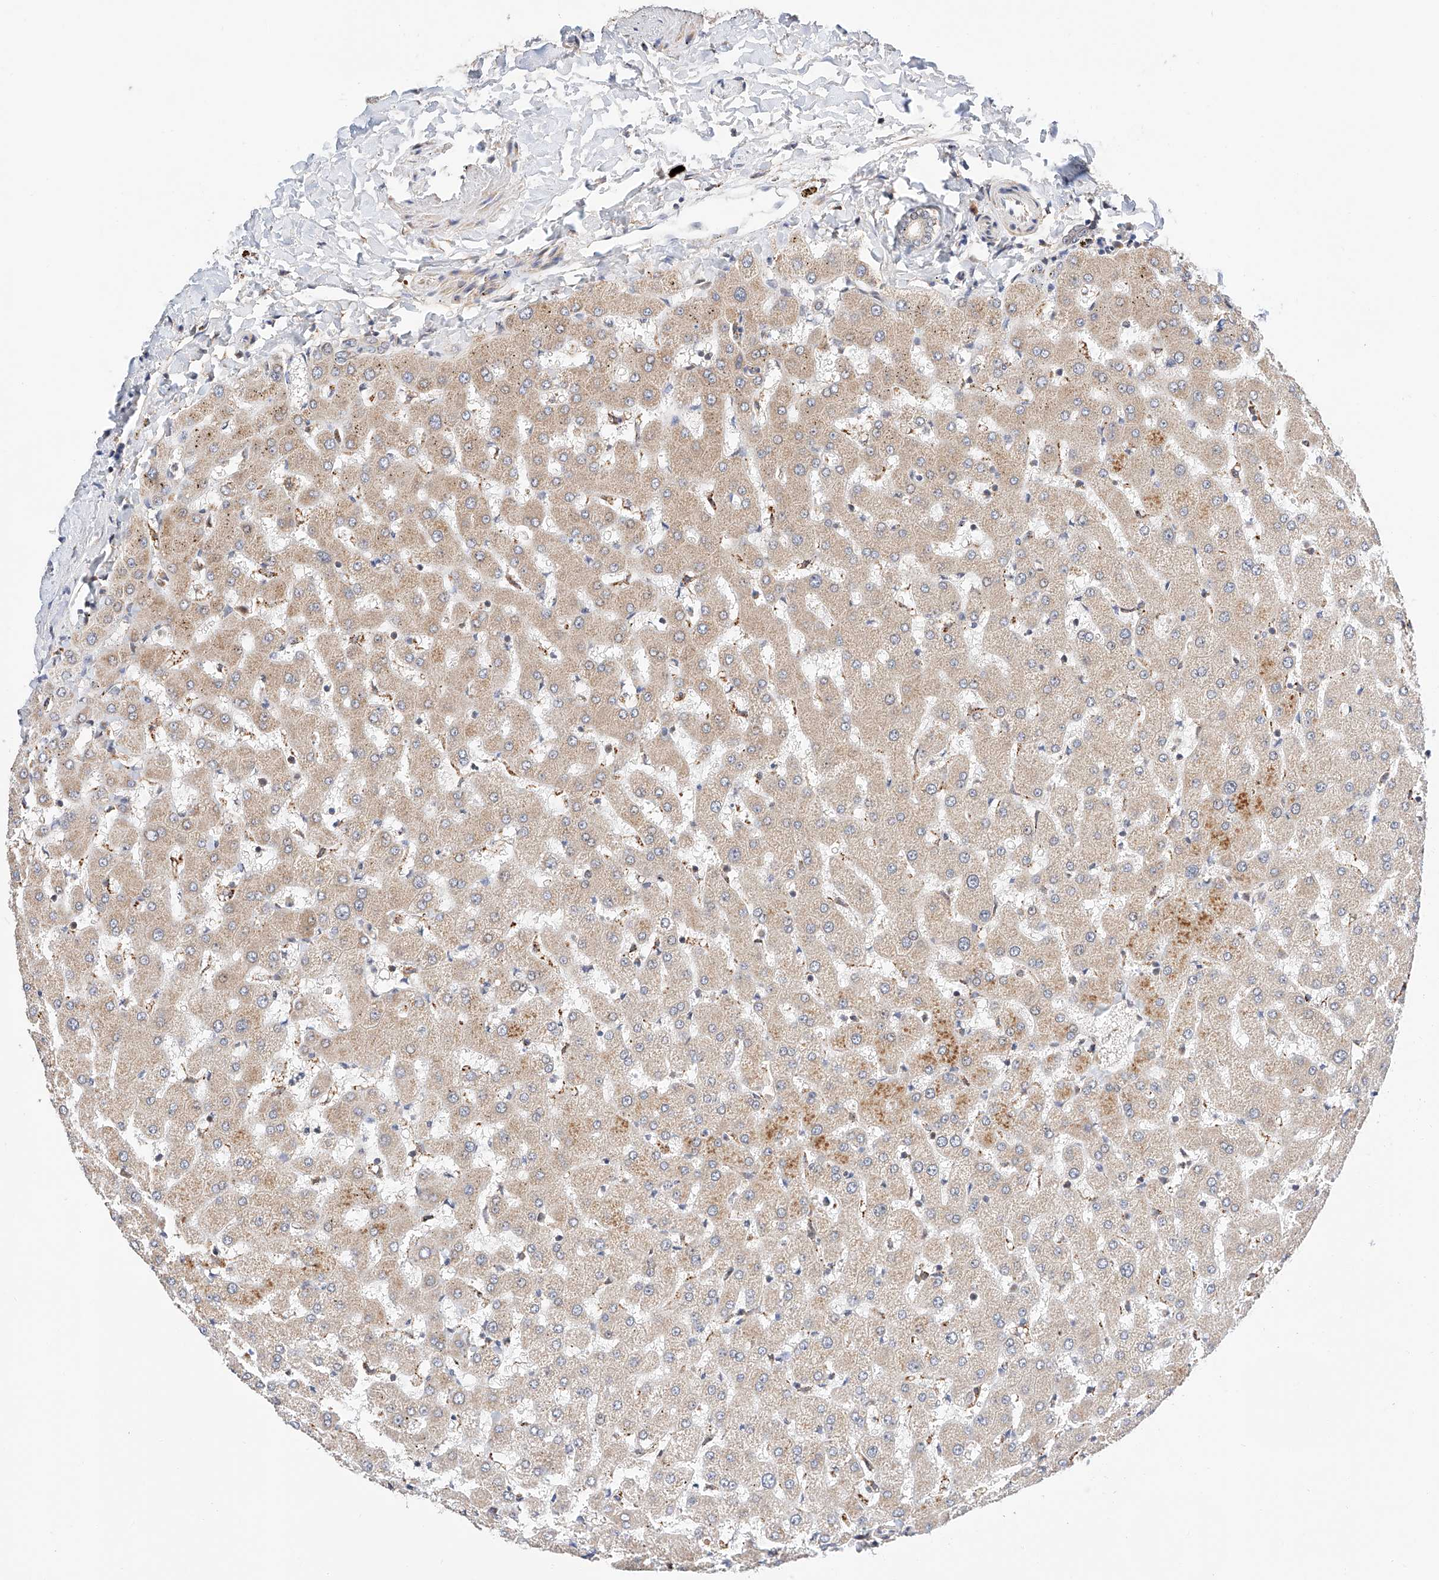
{"staining": {"intensity": "negative", "quantity": "none", "location": "none"}, "tissue": "liver", "cell_type": "Cholangiocytes", "image_type": "normal", "snomed": [{"axis": "morphology", "description": "Normal tissue, NOS"}, {"axis": "topography", "description": "Liver"}], "caption": "IHC photomicrograph of normal liver: liver stained with DAB demonstrates no significant protein staining in cholangiocytes.", "gene": "RAB23", "patient": {"sex": "female", "age": 63}}